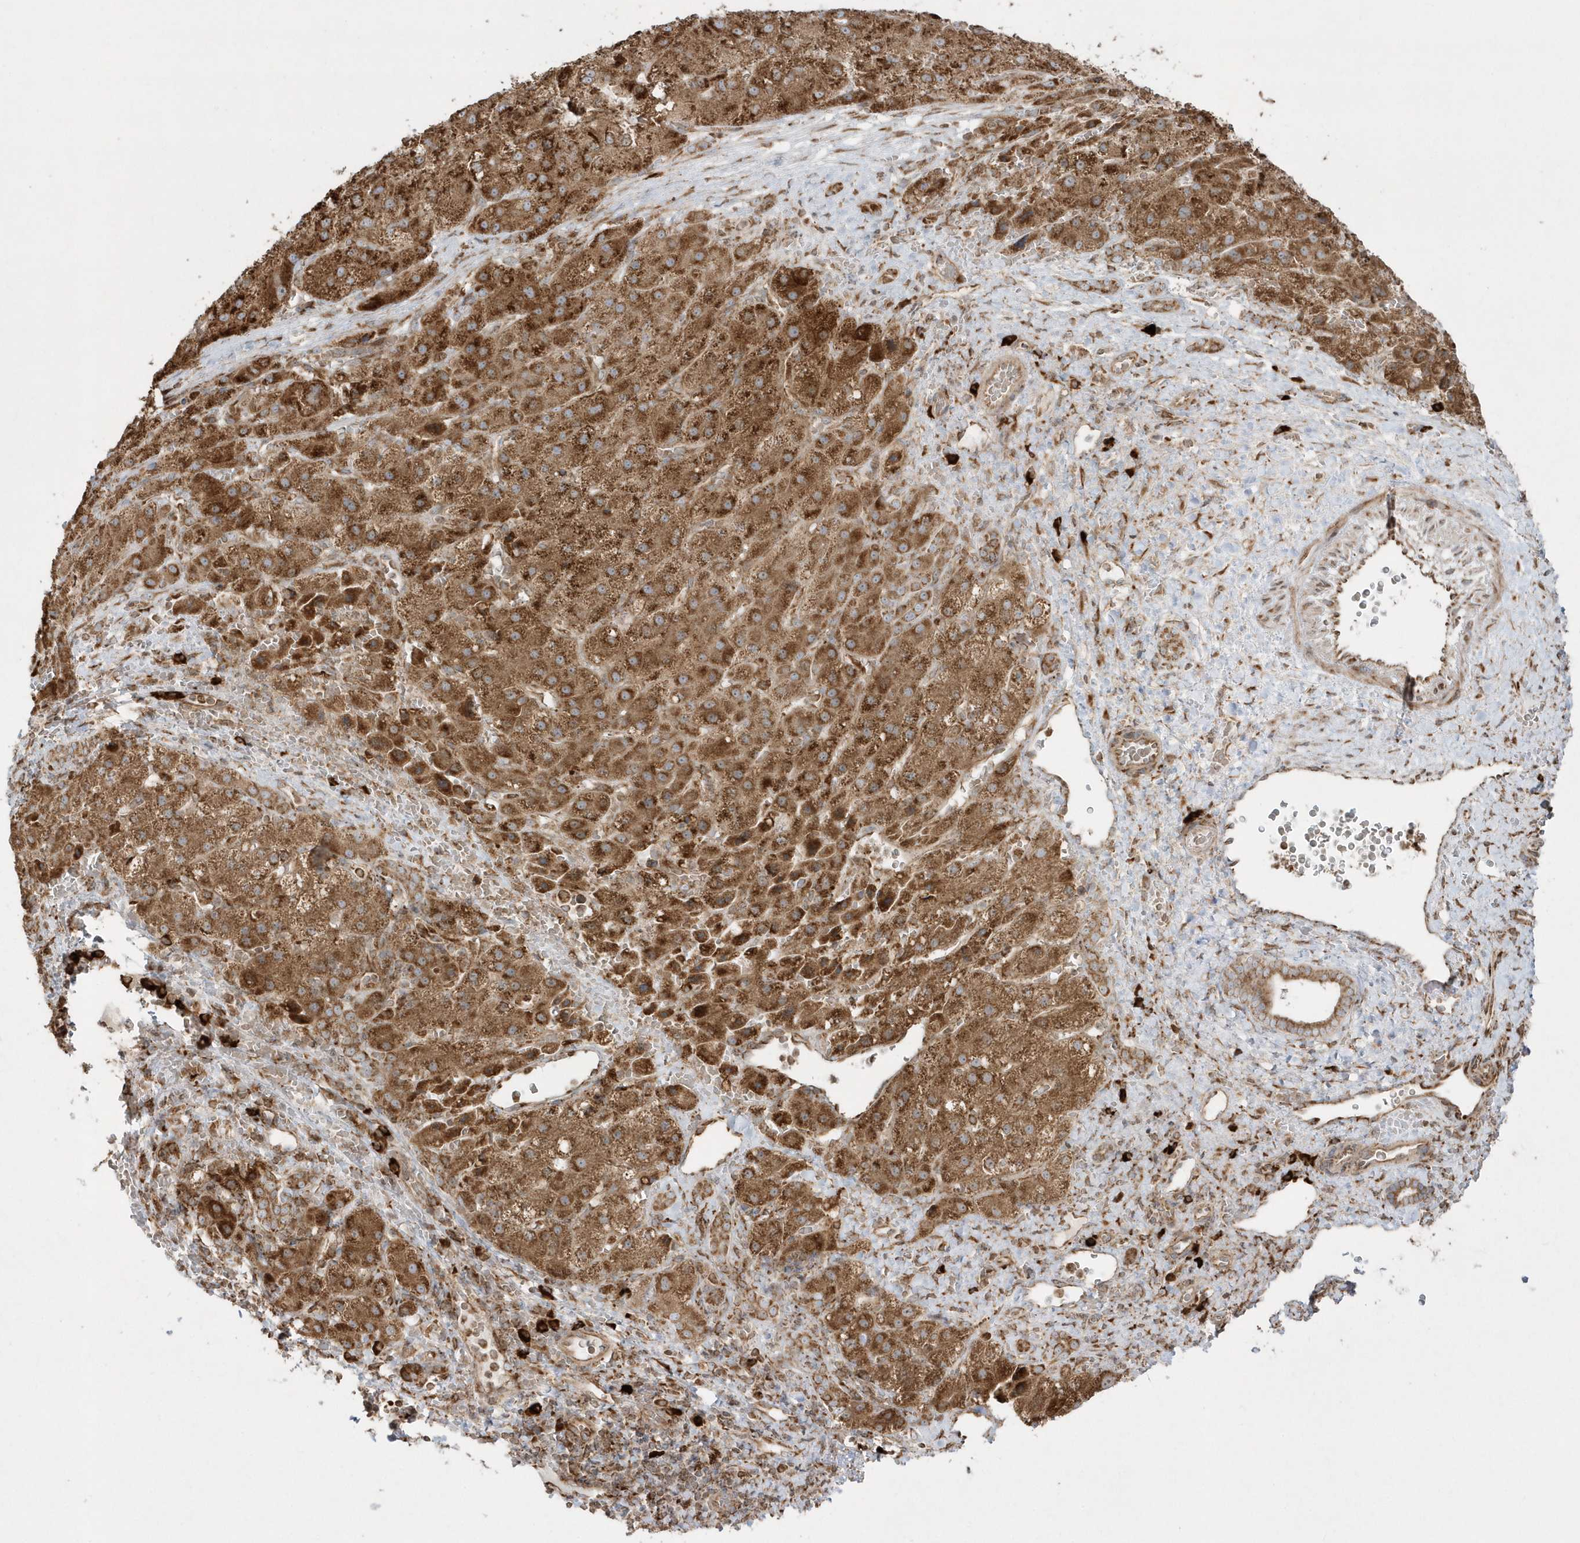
{"staining": {"intensity": "moderate", "quantity": ">75%", "location": "cytoplasmic/membranous"}, "tissue": "liver cancer", "cell_type": "Tumor cells", "image_type": "cancer", "snomed": [{"axis": "morphology", "description": "Carcinoma, Hepatocellular, NOS"}, {"axis": "topography", "description": "Liver"}], "caption": "About >75% of tumor cells in liver hepatocellular carcinoma display moderate cytoplasmic/membranous protein staining as visualized by brown immunohistochemical staining.", "gene": "SH3BP2", "patient": {"sex": "male", "age": 57}}